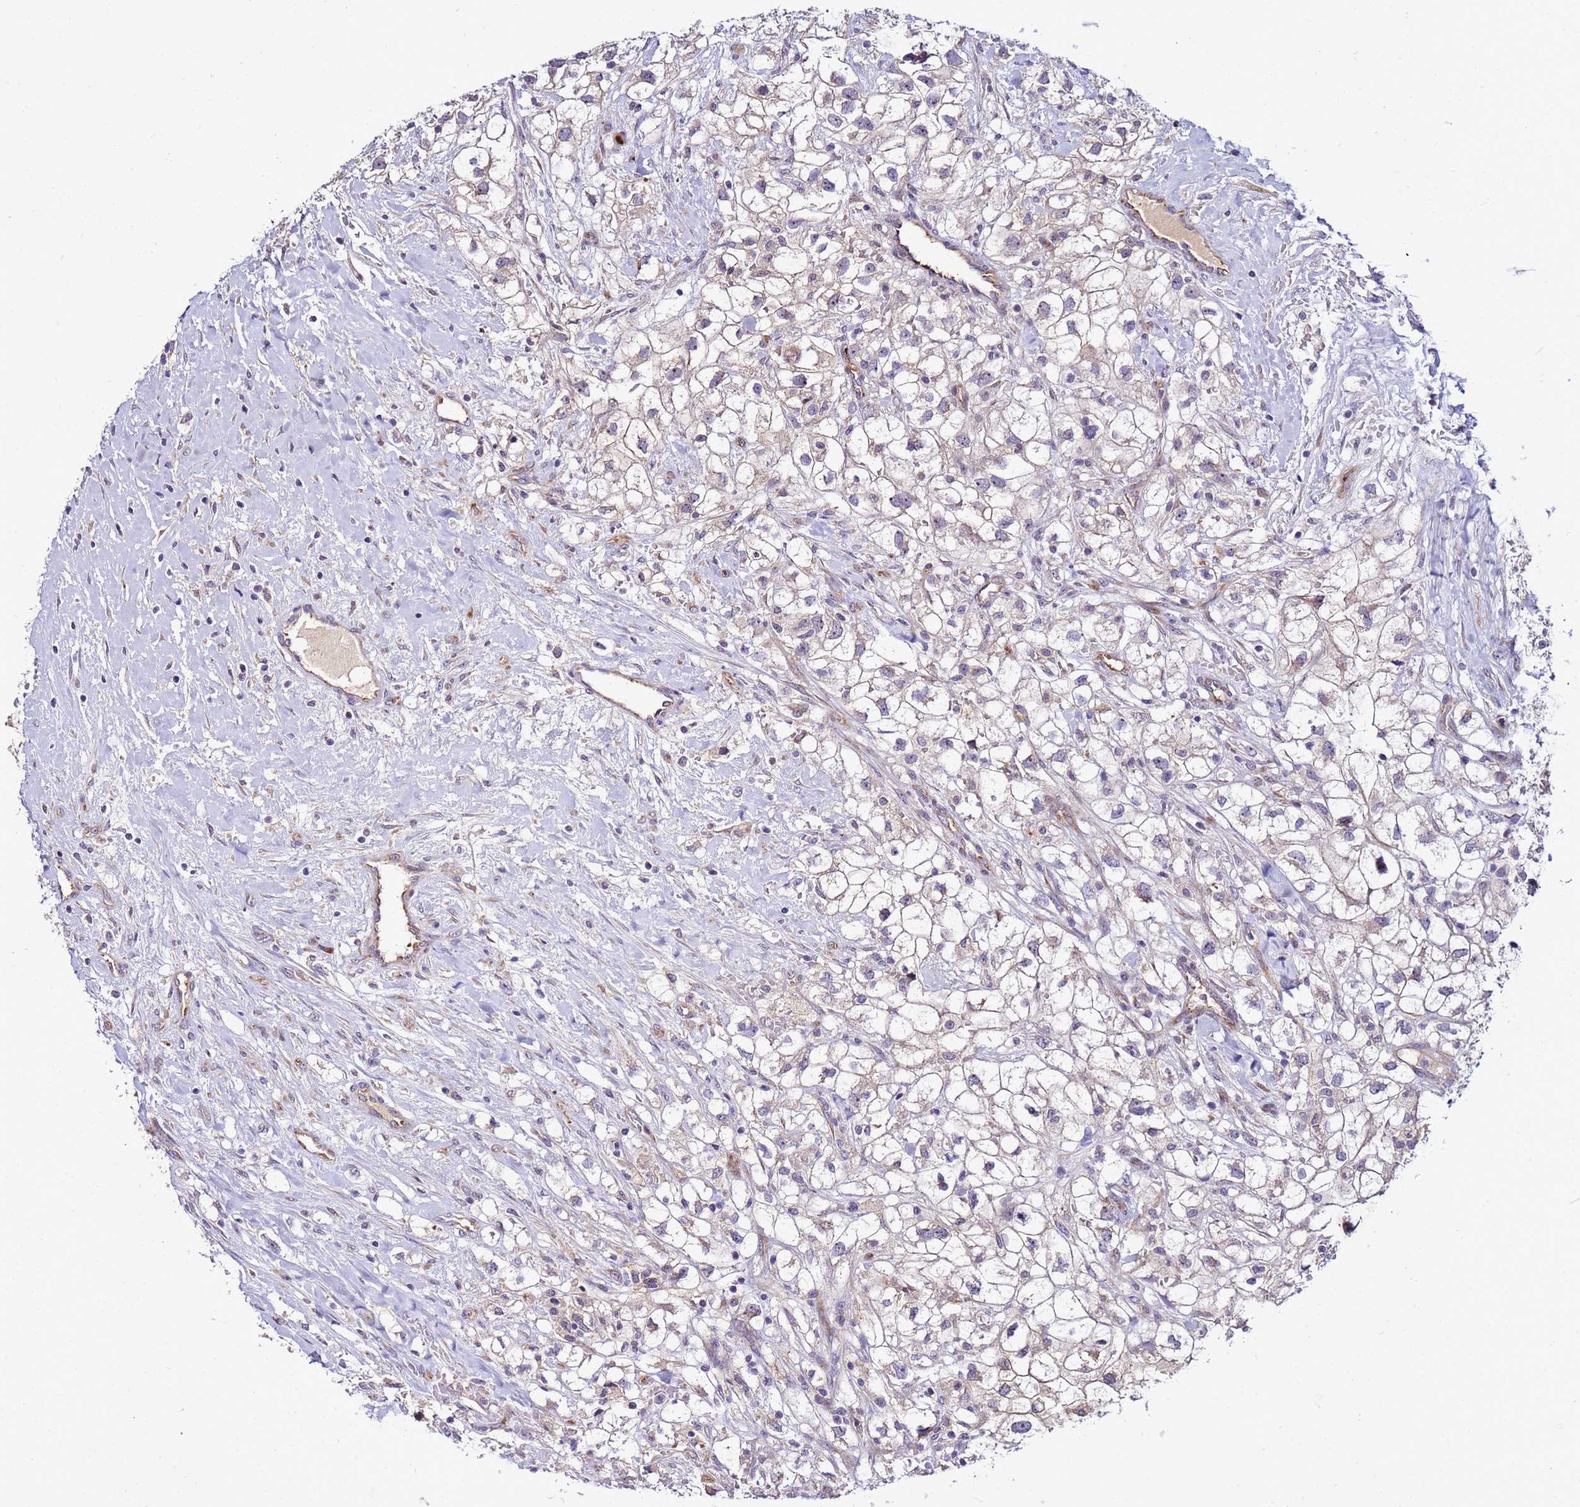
{"staining": {"intensity": "weak", "quantity": "<25%", "location": "cytoplasmic/membranous"}, "tissue": "renal cancer", "cell_type": "Tumor cells", "image_type": "cancer", "snomed": [{"axis": "morphology", "description": "Adenocarcinoma, NOS"}, {"axis": "topography", "description": "Kidney"}], "caption": "This is an immunohistochemistry (IHC) photomicrograph of human renal cancer. There is no staining in tumor cells.", "gene": "NOL8", "patient": {"sex": "male", "age": 59}}